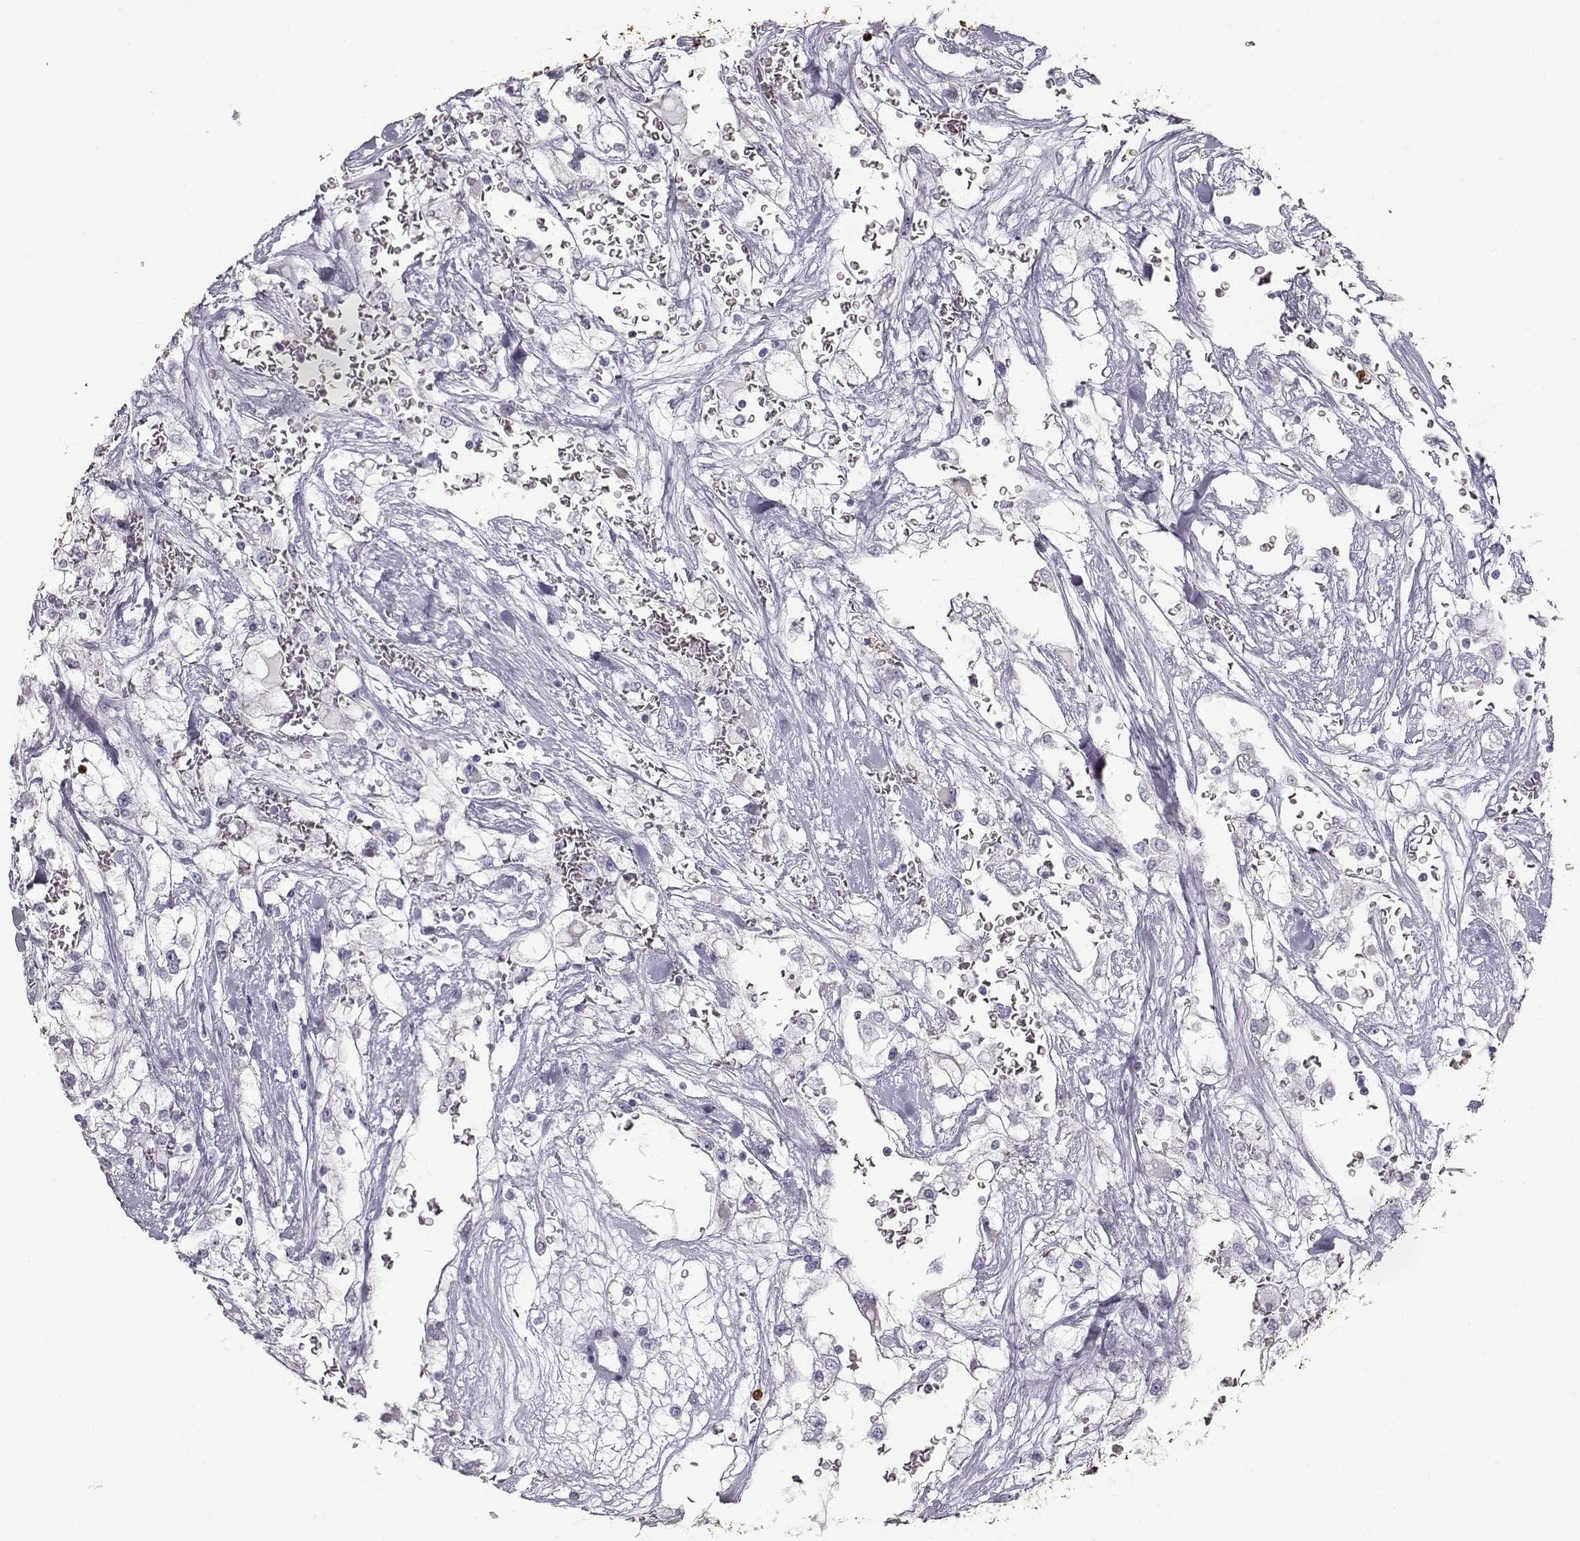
{"staining": {"intensity": "negative", "quantity": "none", "location": "none"}, "tissue": "renal cancer", "cell_type": "Tumor cells", "image_type": "cancer", "snomed": [{"axis": "morphology", "description": "Adenocarcinoma, NOS"}, {"axis": "topography", "description": "Kidney"}], "caption": "Tumor cells show no significant protein staining in renal cancer (adenocarcinoma).", "gene": "S100B", "patient": {"sex": "male", "age": 59}}